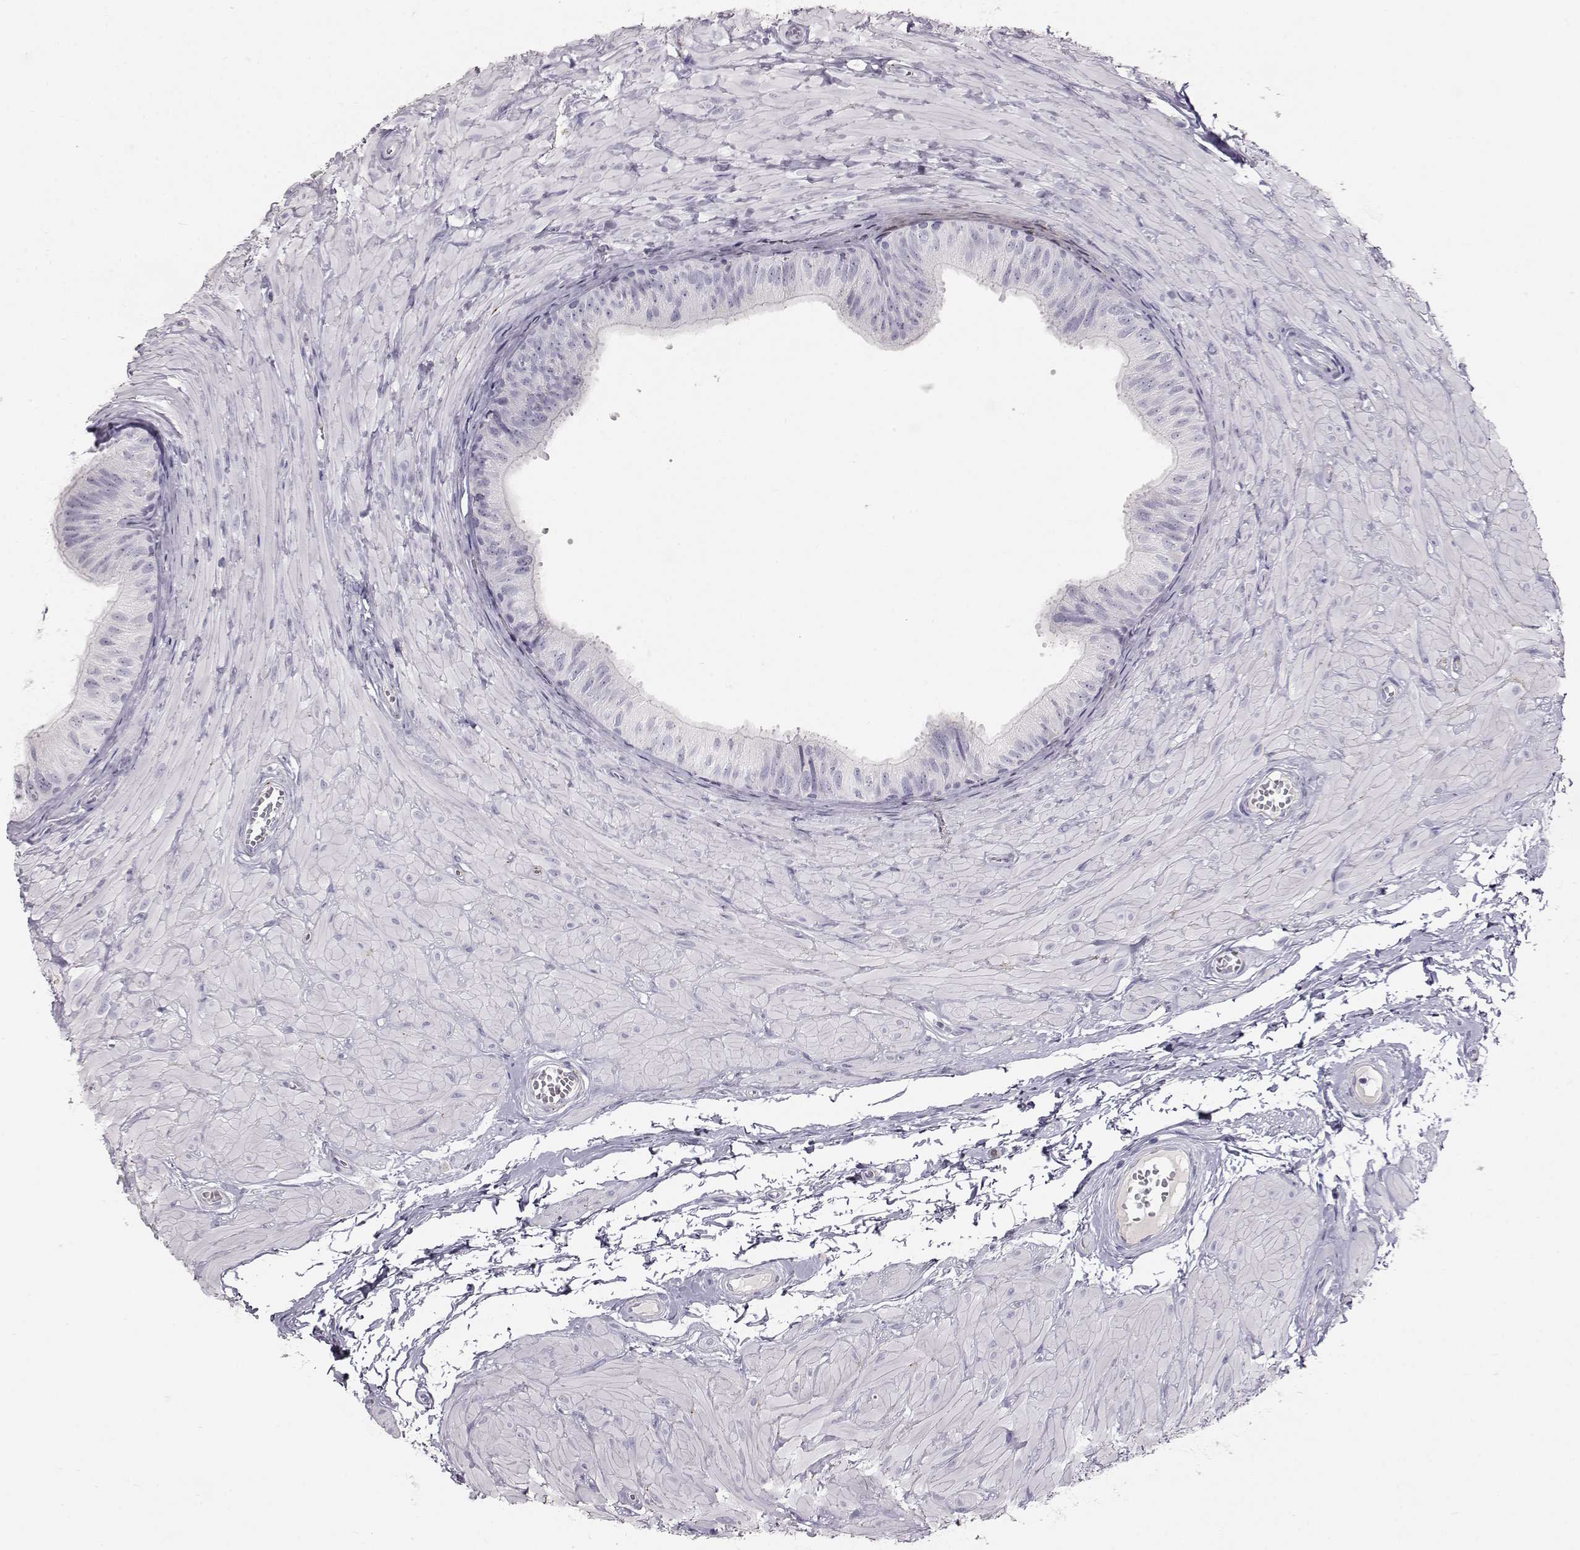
{"staining": {"intensity": "negative", "quantity": "none", "location": "none"}, "tissue": "epididymis", "cell_type": "Glandular cells", "image_type": "normal", "snomed": [{"axis": "morphology", "description": "Normal tissue, NOS"}, {"axis": "topography", "description": "Epididymis"}, {"axis": "topography", "description": "Vas deferens"}], "caption": "High magnification brightfield microscopy of normal epididymis stained with DAB (3,3'-diaminobenzidine) (brown) and counterstained with hematoxylin (blue): glandular cells show no significant staining. (DAB (3,3'-diaminobenzidine) IHC with hematoxylin counter stain).", "gene": "KRTAP16", "patient": {"sex": "male", "age": 23}}